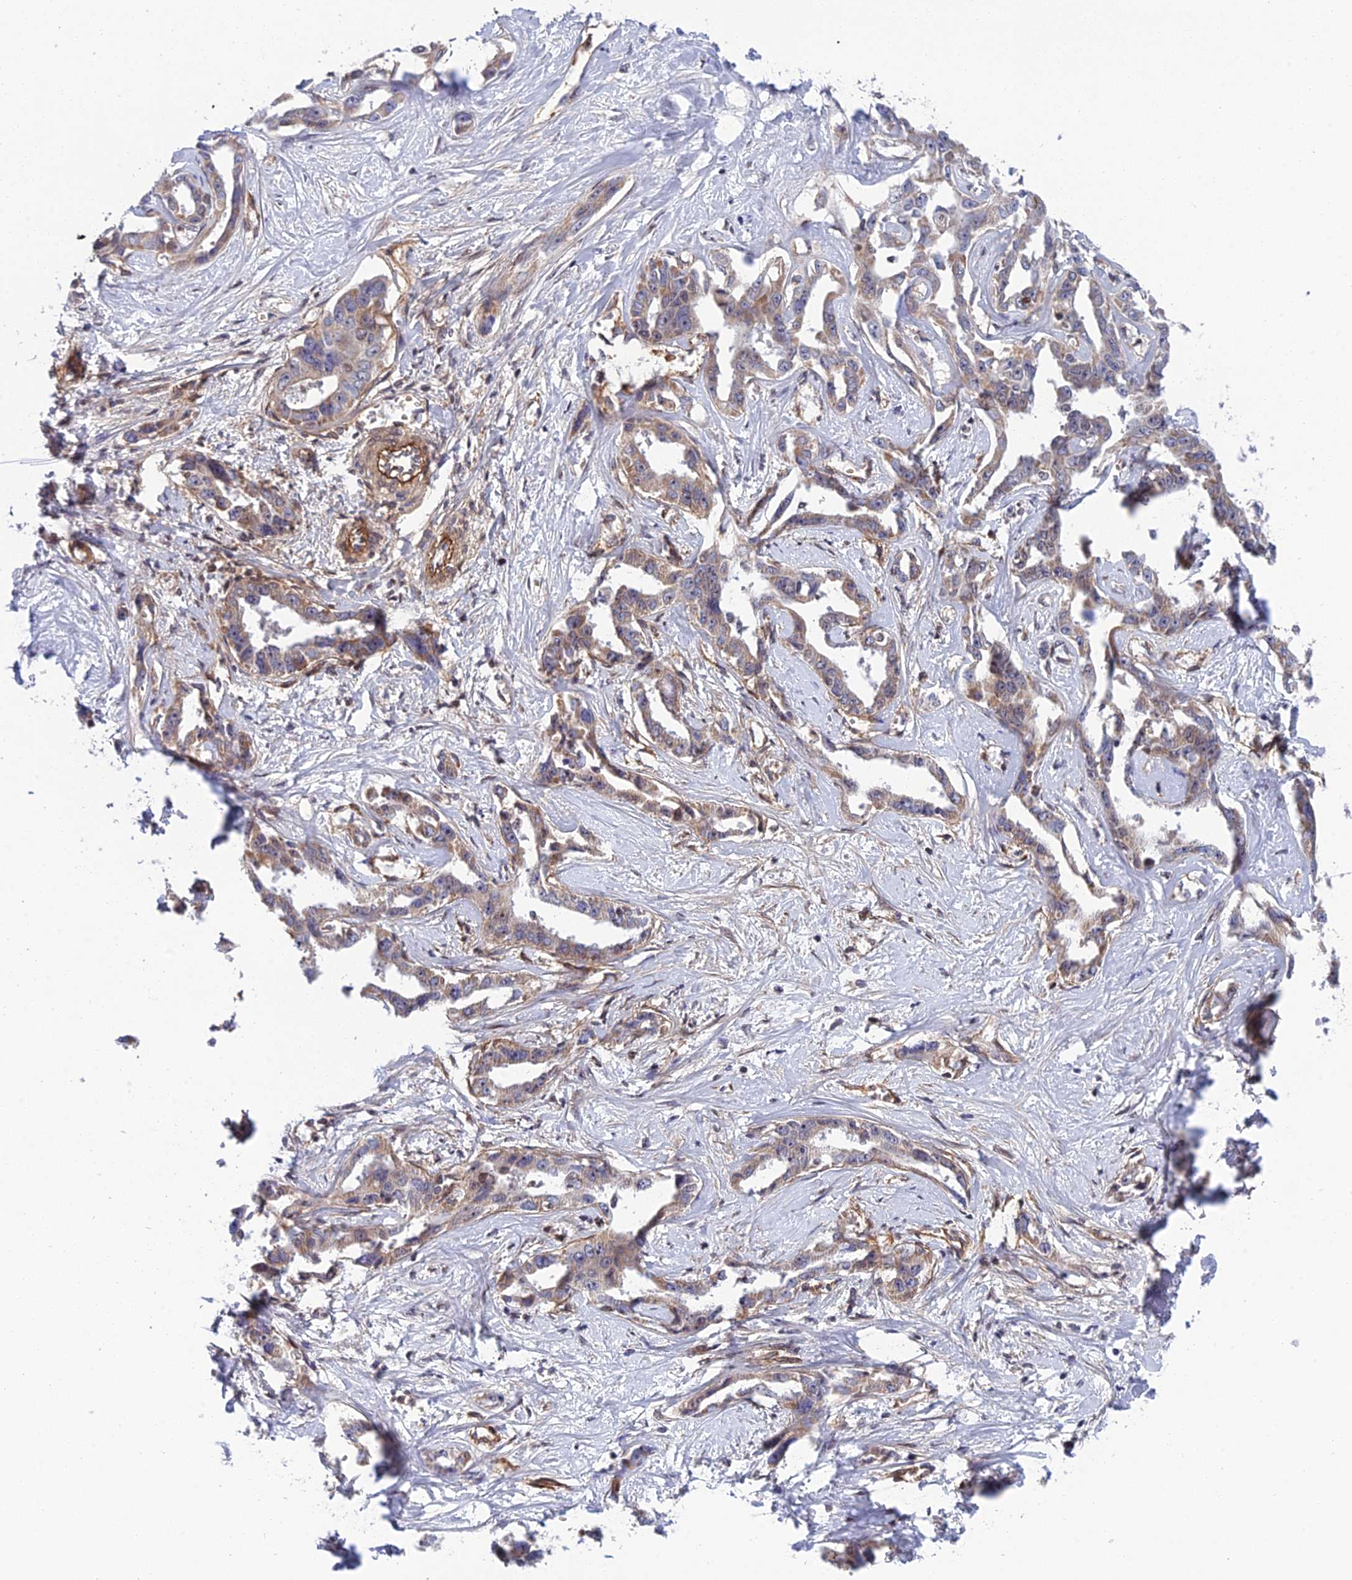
{"staining": {"intensity": "weak", "quantity": "25%-75%", "location": "cytoplasmic/membranous"}, "tissue": "liver cancer", "cell_type": "Tumor cells", "image_type": "cancer", "snomed": [{"axis": "morphology", "description": "Cholangiocarcinoma"}, {"axis": "topography", "description": "Liver"}], "caption": "Immunohistochemical staining of cholangiocarcinoma (liver) displays low levels of weak cytoplasmic/membranous protein expression in about 25%-75% of tumor cells. (brown staining indicates protein expression, while blue staining denotes nuclei).", "gene": "REXO1", "patient": {"sex": "male", "age": 59}}